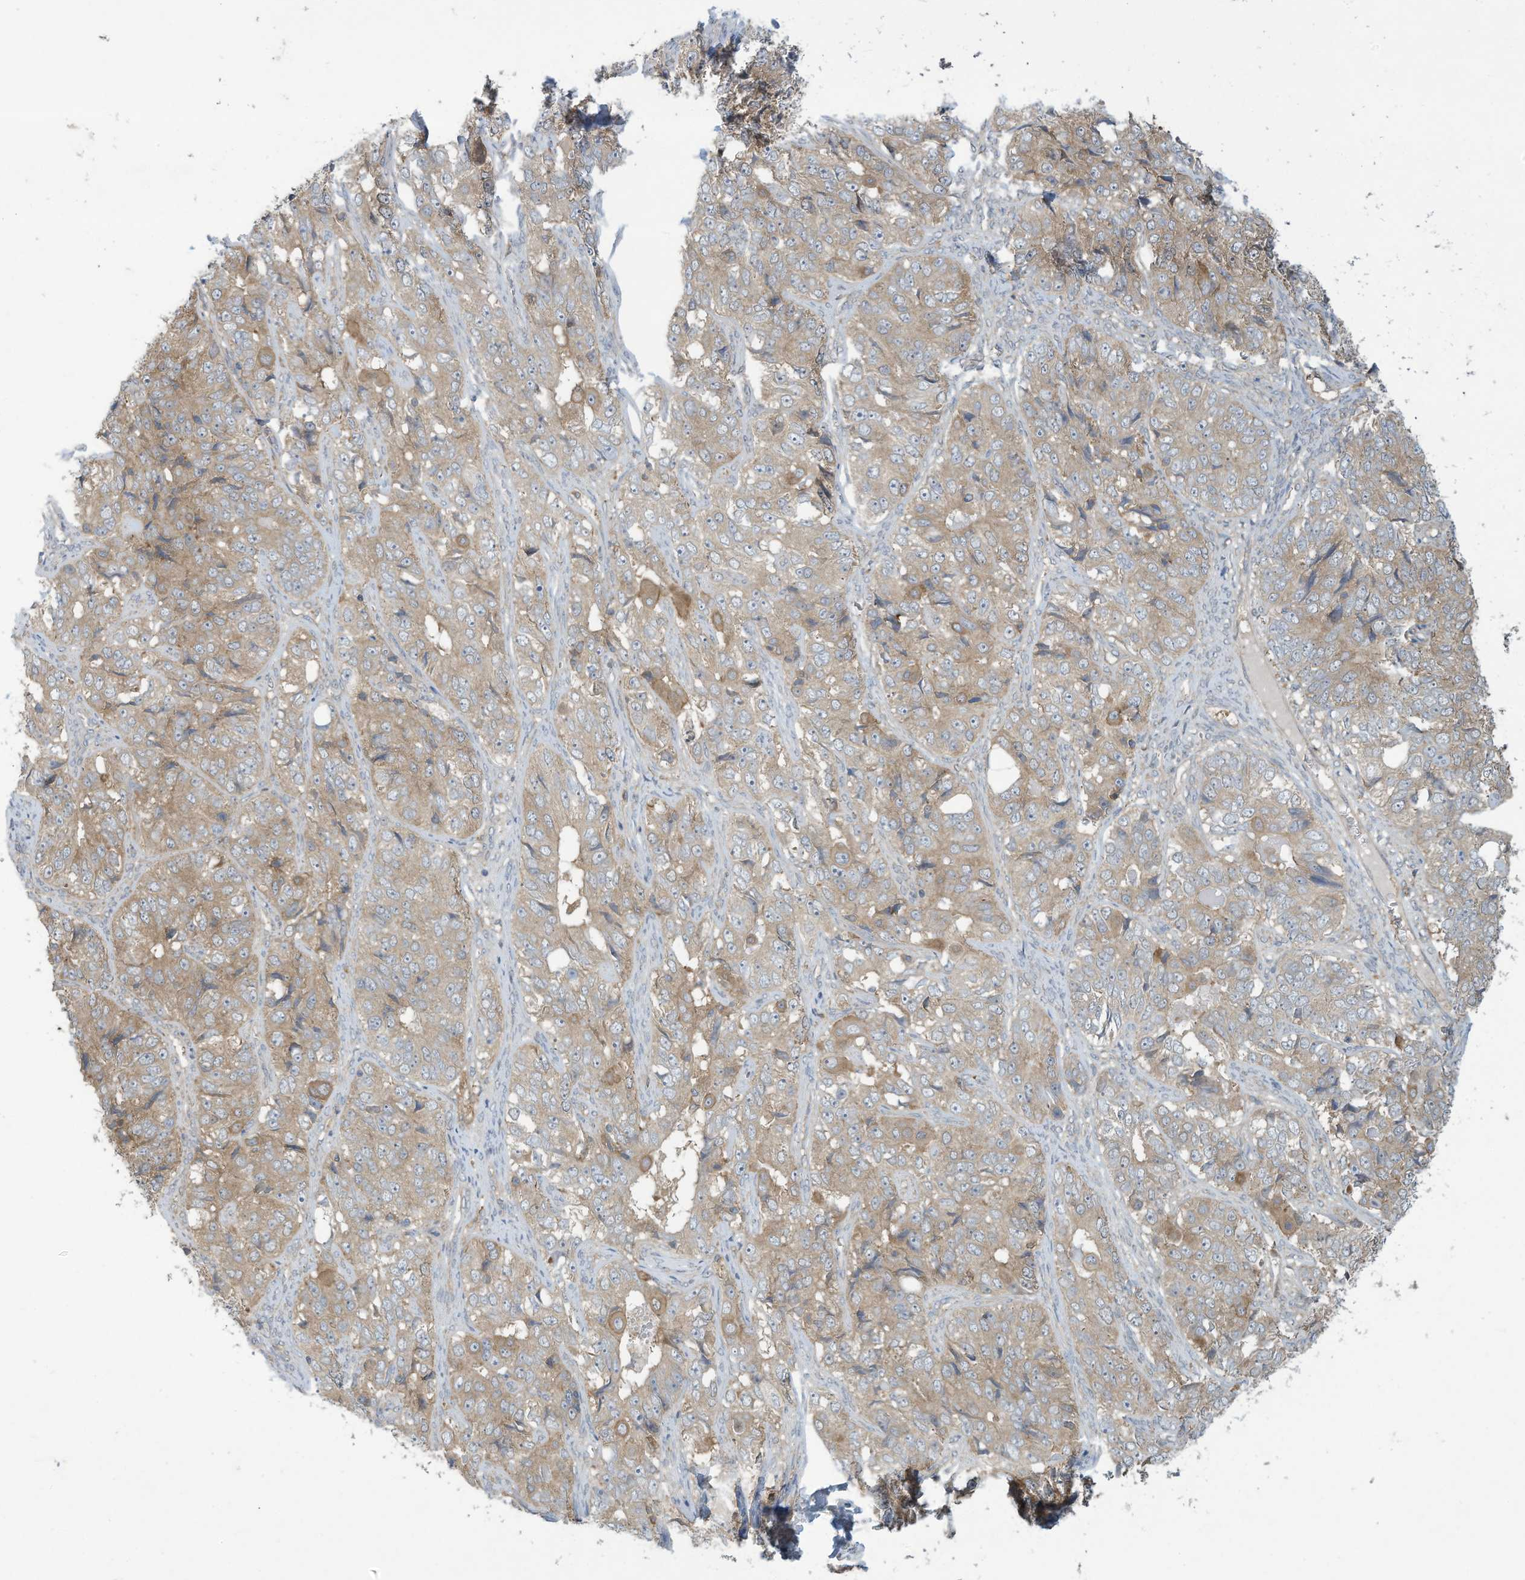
{"staining": {"intensity": "moderate", "quantity": ">75%", "location": "cytoplasmic/membranous"}, "tissue": "ovarian cancer", "cell_type": "Tumor cells", "image_type": "cancer", "snomed": [{"axis": "morphology", "description": "Carcinoma, endometroid"}, {"axis": "topography", "description": "Ovary"}], "caption": "The micrograph exhibits staining of ovarian endometroid carcinoma, revealing moderate cytoplasmic/membranous protein expression (brown color) within tumor cells. (IHC, brightfield microscopy, high magnification).", "gene": "ADI1", "patient": {"sex": "female", "age": 51}}